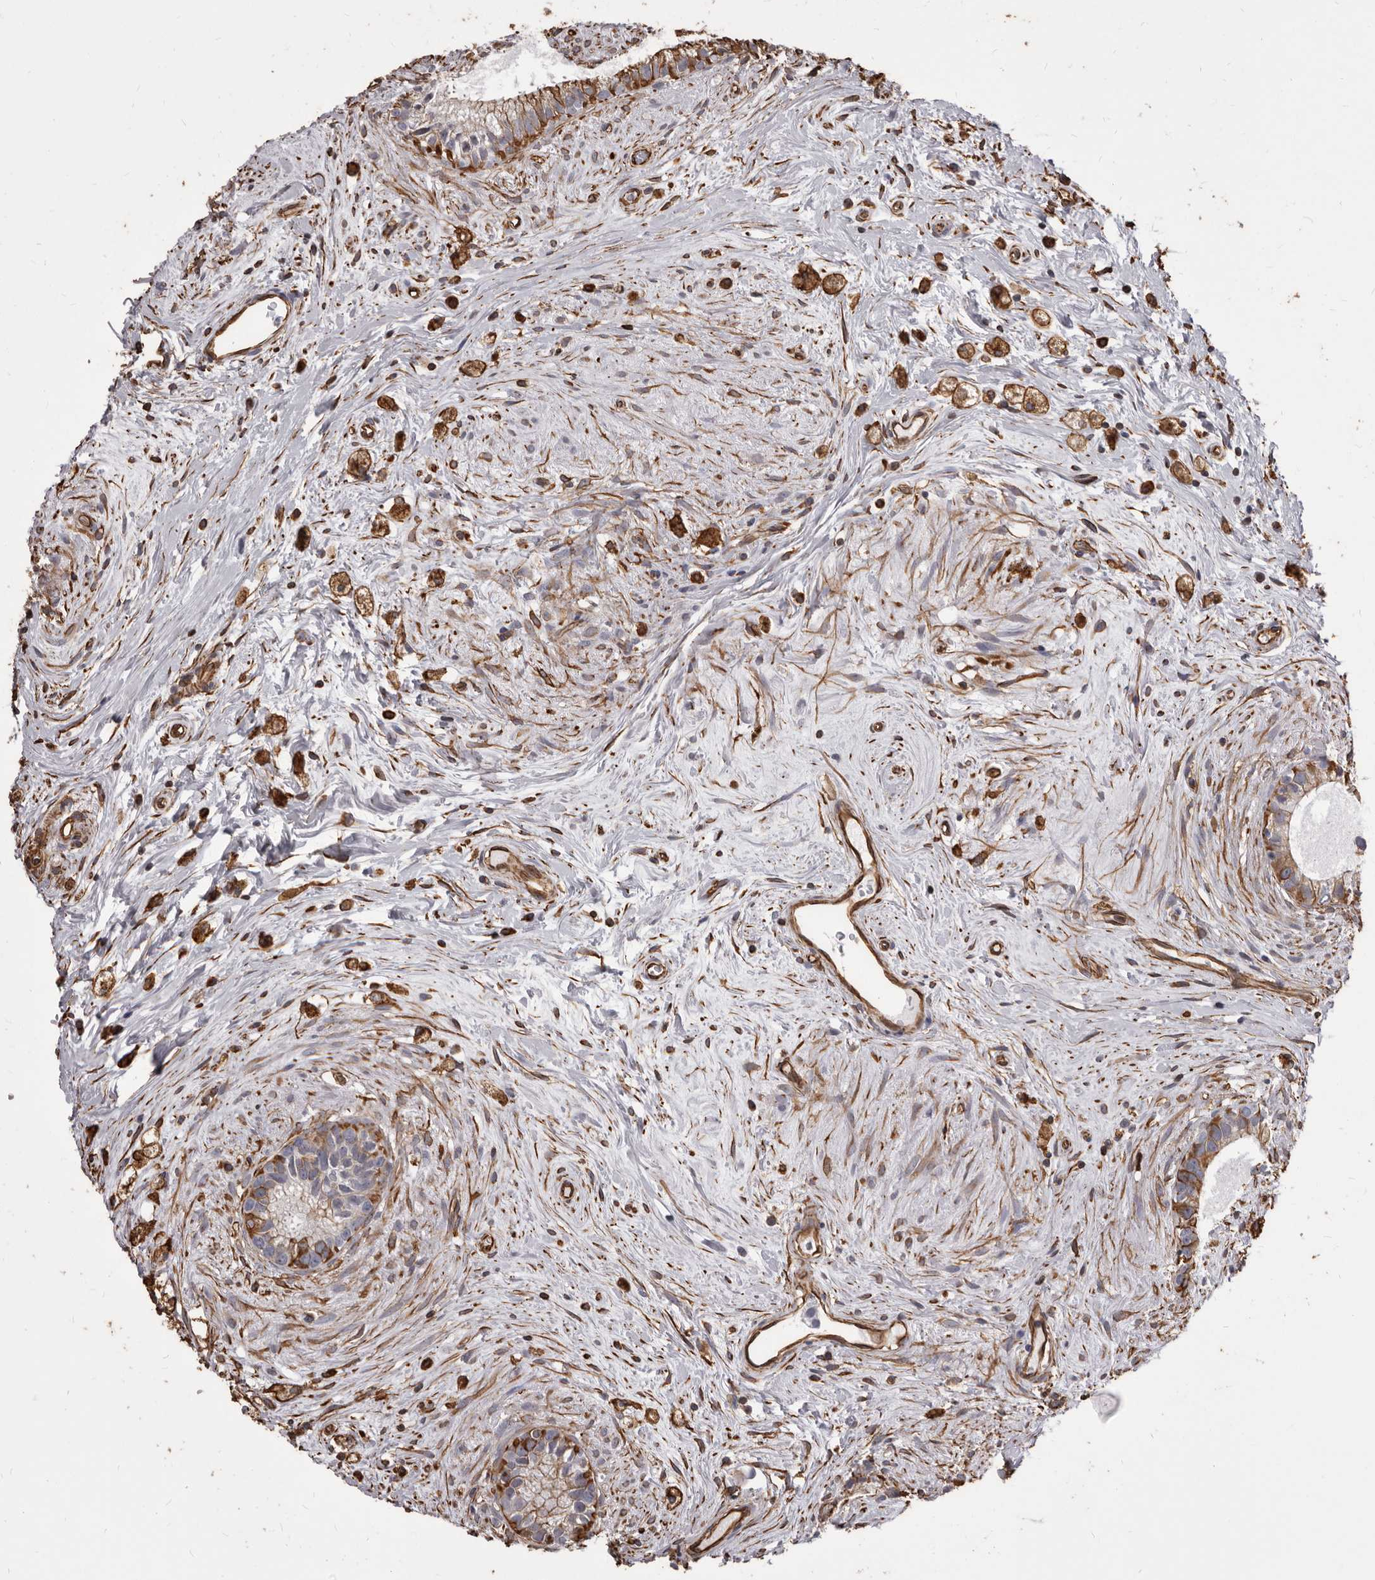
{"staining": {"intensity": "strong", "quantity": "<25%", "location": "cytoplasmic/membranous"}, "tissue": "epididymis", "cell_type": "Glandular cells", "image_type": "normal", "snomed": [{"axis": "morphology", "description": "Normal tissue, NOS"}, {"axis": "topography", "description": "Epididymis"}], "caption": "Immunohistochemical staining of benign human epididymis reveals <25% levels of strong cytoplasmic/membranous protein staining in about <25% of glandular cells. (IHC, brightfield microscopy, high magnification).", "gene": "MTURN", "patient": {"sex": "male", "age": 80}}